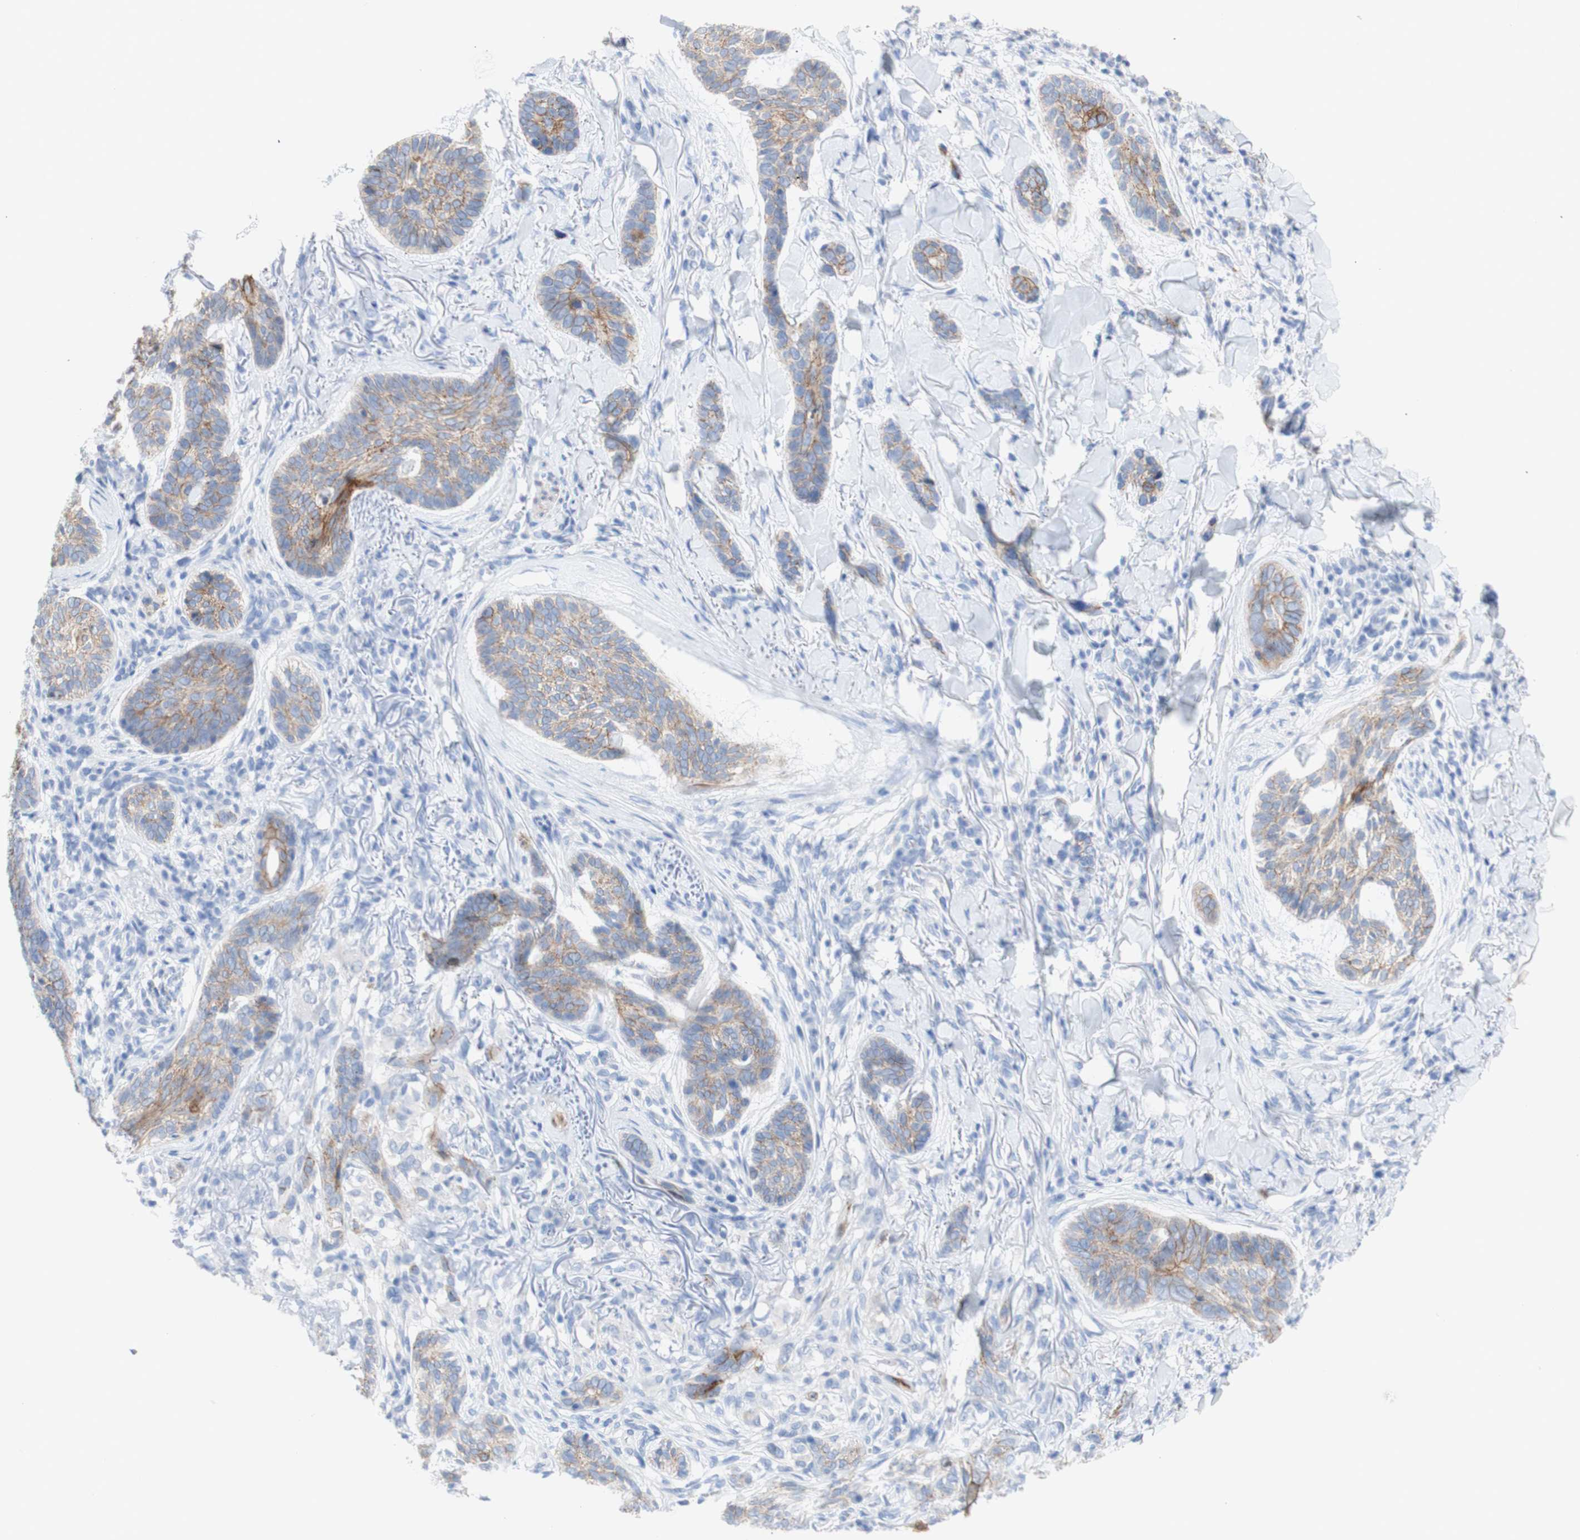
{"staining": {"intensity": "moderate", "quantity": ">75%", "location": "cytoplasmic/membranous"}, "tissue": "skin cancer", "cell_type": "Tumor cells", "image_type": "cancer", "snomed": [{"axis": "morphology", "description": "Basal cell carcinoma"}, {"axis": "topography", "description": "Skin"}], "caption": "Protein staining of basal cell carcinoma (skin) tissue exhibits moderate cytoplasmic/membranous positivity in about >75% of tumor cells. The staining is performed using DAB brown chromogen to label protein expression. The nuclei are counter-stained blue using hematoxylin.", "gene": "DSC2", "patient": {"sex": "male", "age": 43}}